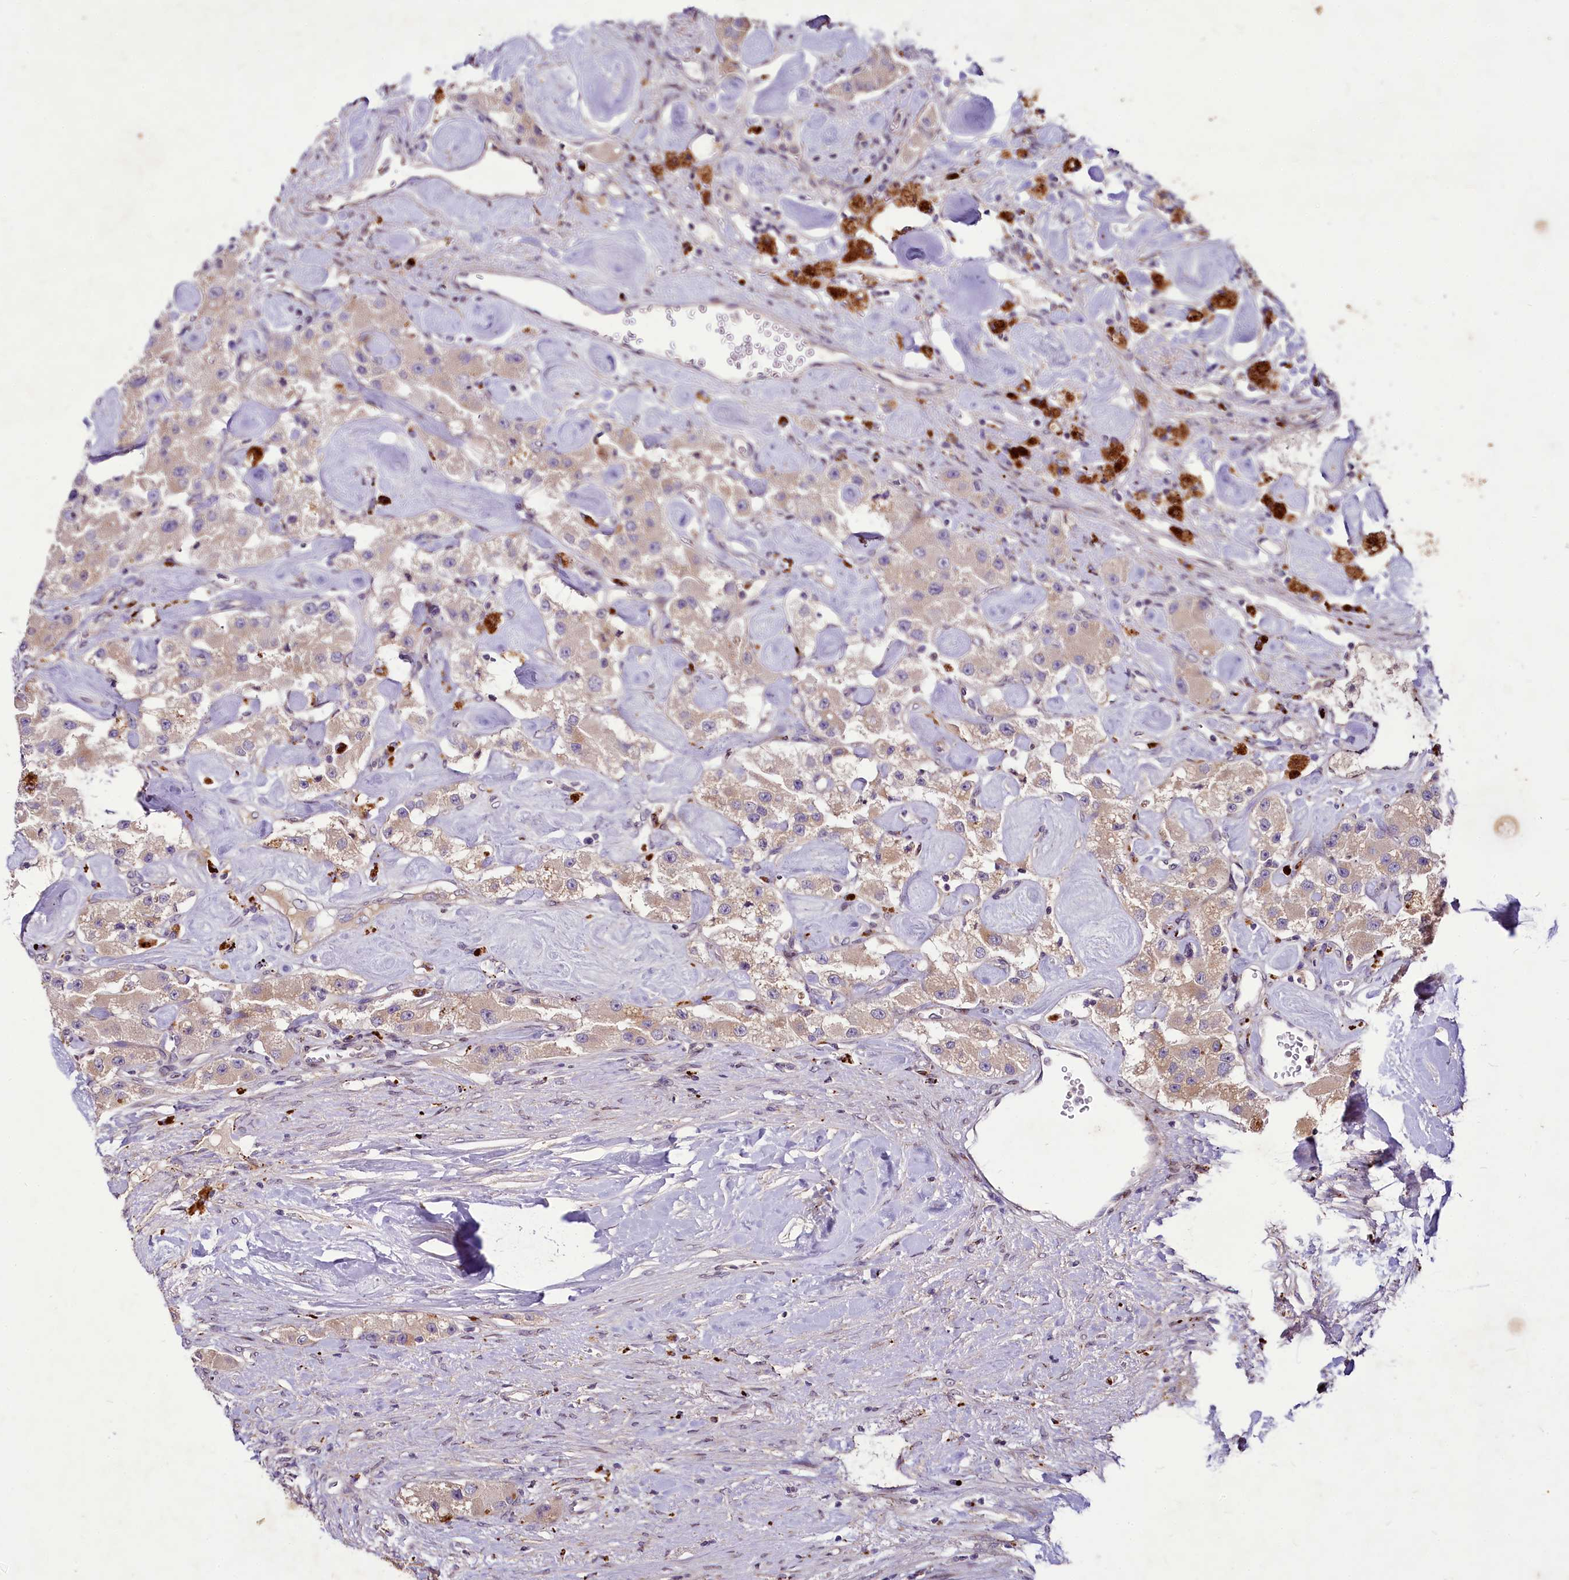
{"staining": {"intensity": "weak", "quantity": "<25%", "location": "cytoplasmic/membranous"}, "tissue": "carcinoid", "cell_type": "Tumor cells", "image_type": "cancer", "snomed": [{"axis": "morphology", "description": "Carcinoid, malignant, NOS"}, {"axis": "topography", "description": "Pancreas"}], "caption": "This is an IHC histopathology image of human malignant carcinoid. There is no positivity in tumor cells.", "gene": "C11orf86", "patient": {"sex": "male", "age": 41}}